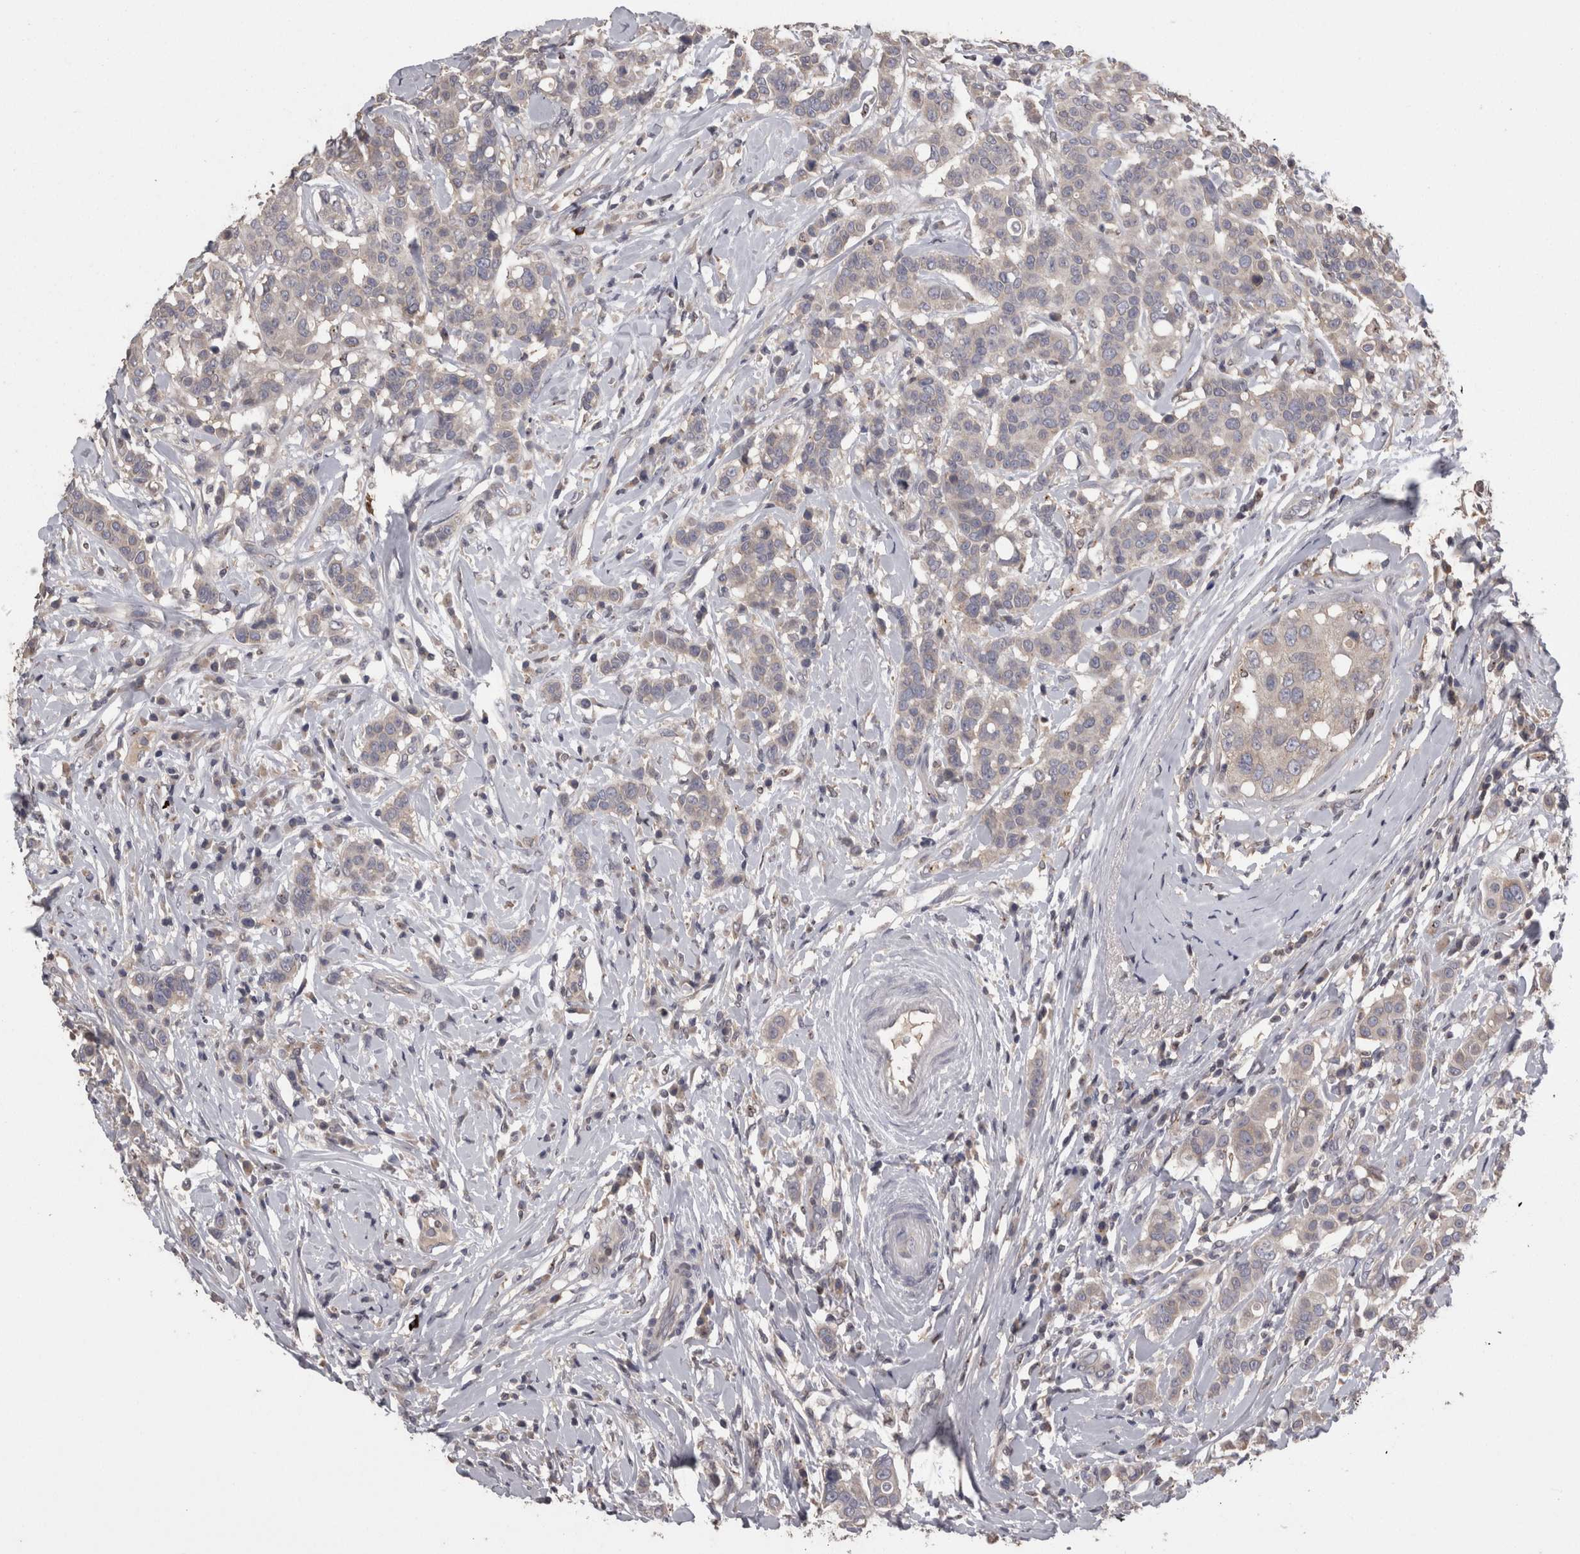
{"staining": {"intensity": "negative", "quantity": "none", "location": "none"}, "tissue": "breast cancer", "cell_type": "Tumor cells", "image_type": "cancer", "snomed": [{"axis": "morphology", "description": "Duct carcinoma"}, {"axis": "topography", "description": "Breast"}], "caption": "Breast cancer (invasive ductal carcinoma) stained for a protein using immunohistochemistry displays no positivity tumor cells.", "gene": "PCM1", "patient": {"sex": "female", "age": 27}}